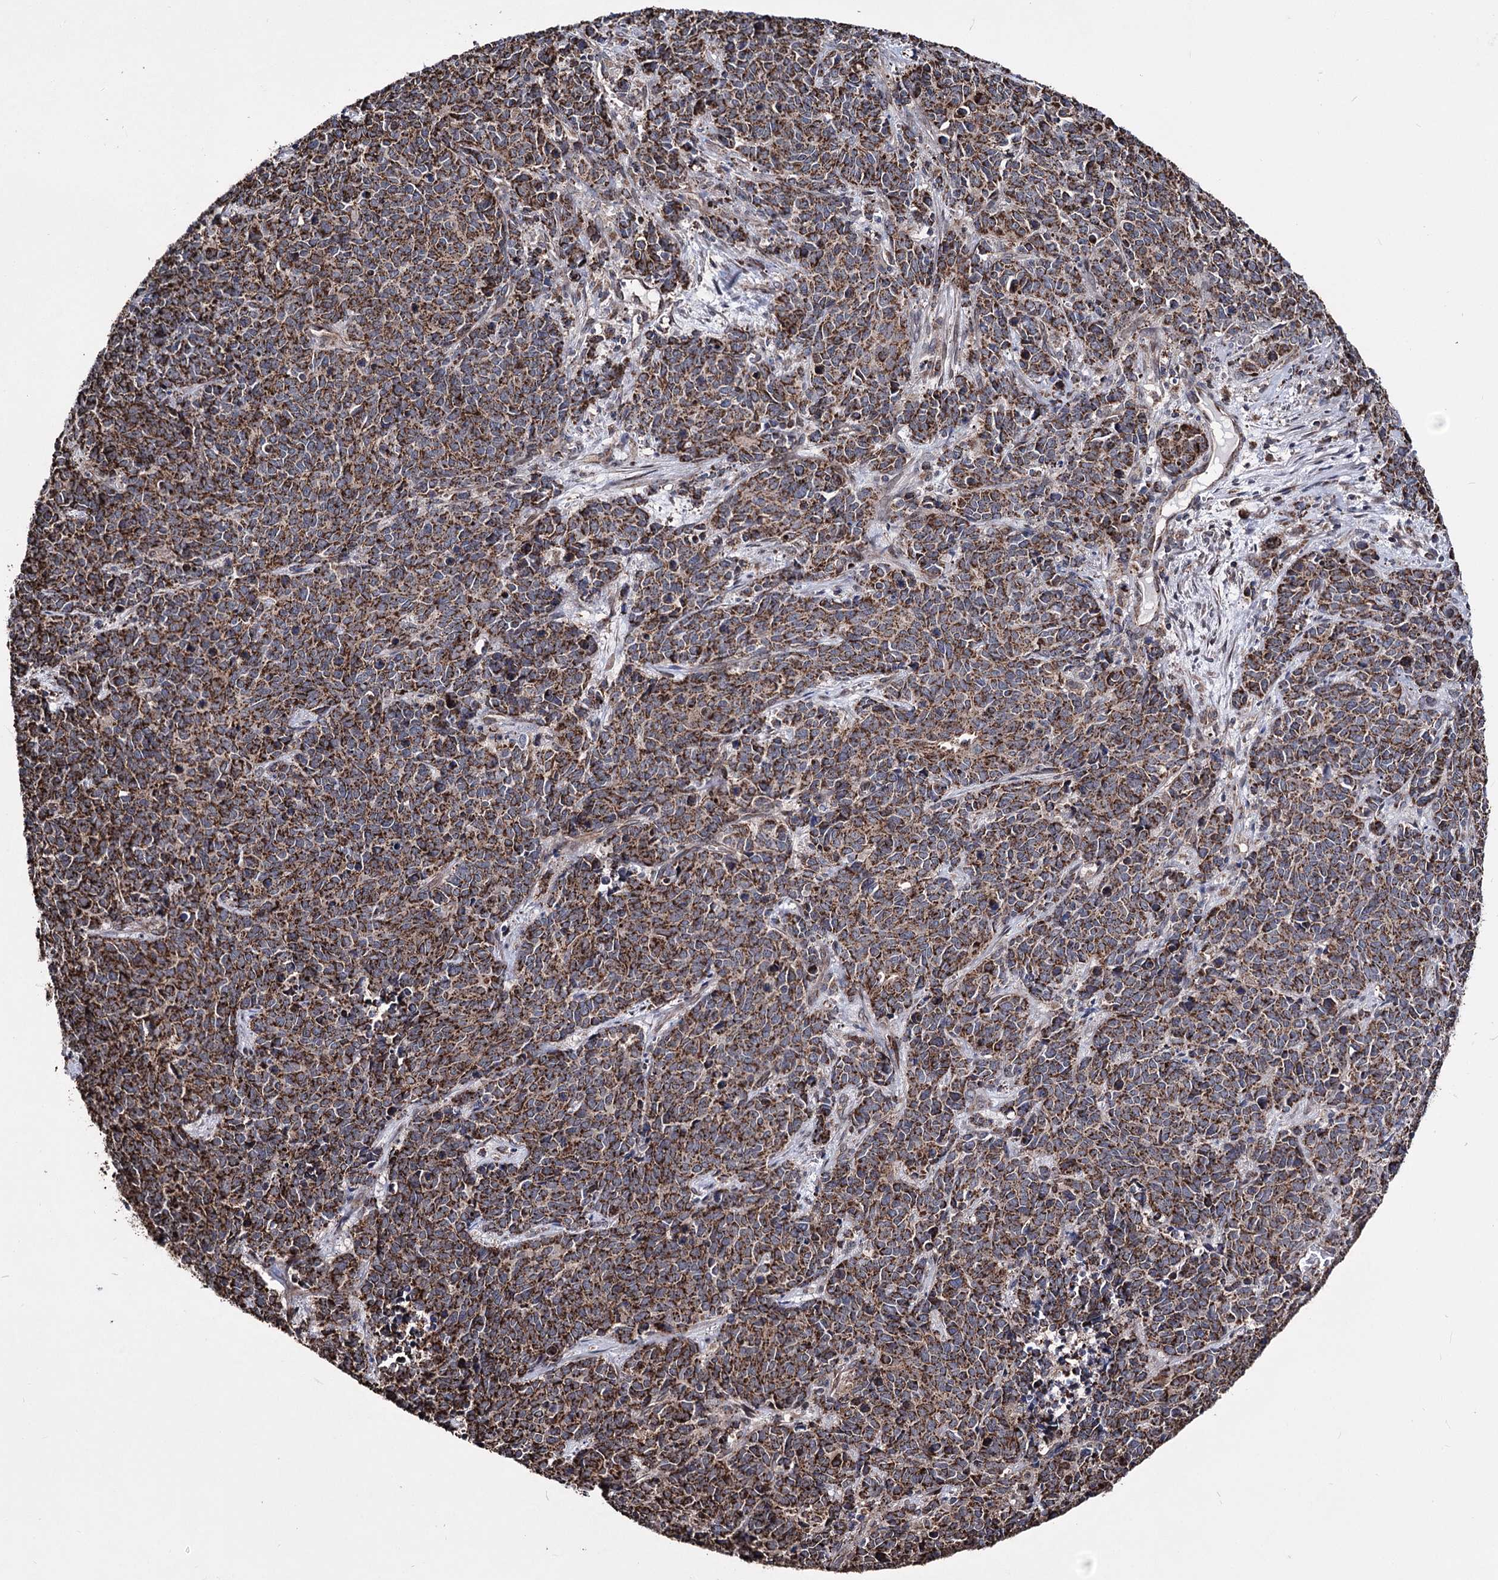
{"staining": {"intensity": "moderate", "quantity": ">75%", "location": "cytoplasmic/membranous"}, "tissue": "cervical cancer", "cell_type": "Tumor cells", "image_type": "cancer", "snomed": [{"axis": "morphology", "description": "Squamous cell carcinoma, NOS"}, {"axis": "topography", "description": "Cervix"}], "caption": "Squamous cell carcinoma (cervical) stained for a protein demonstrates moderate cytoplasmic/membranous positivity in tumor cells. Nuclei are stained in blue.", "gene": "CREB3L4", "patient": {"sex": "female", "age": 60}}